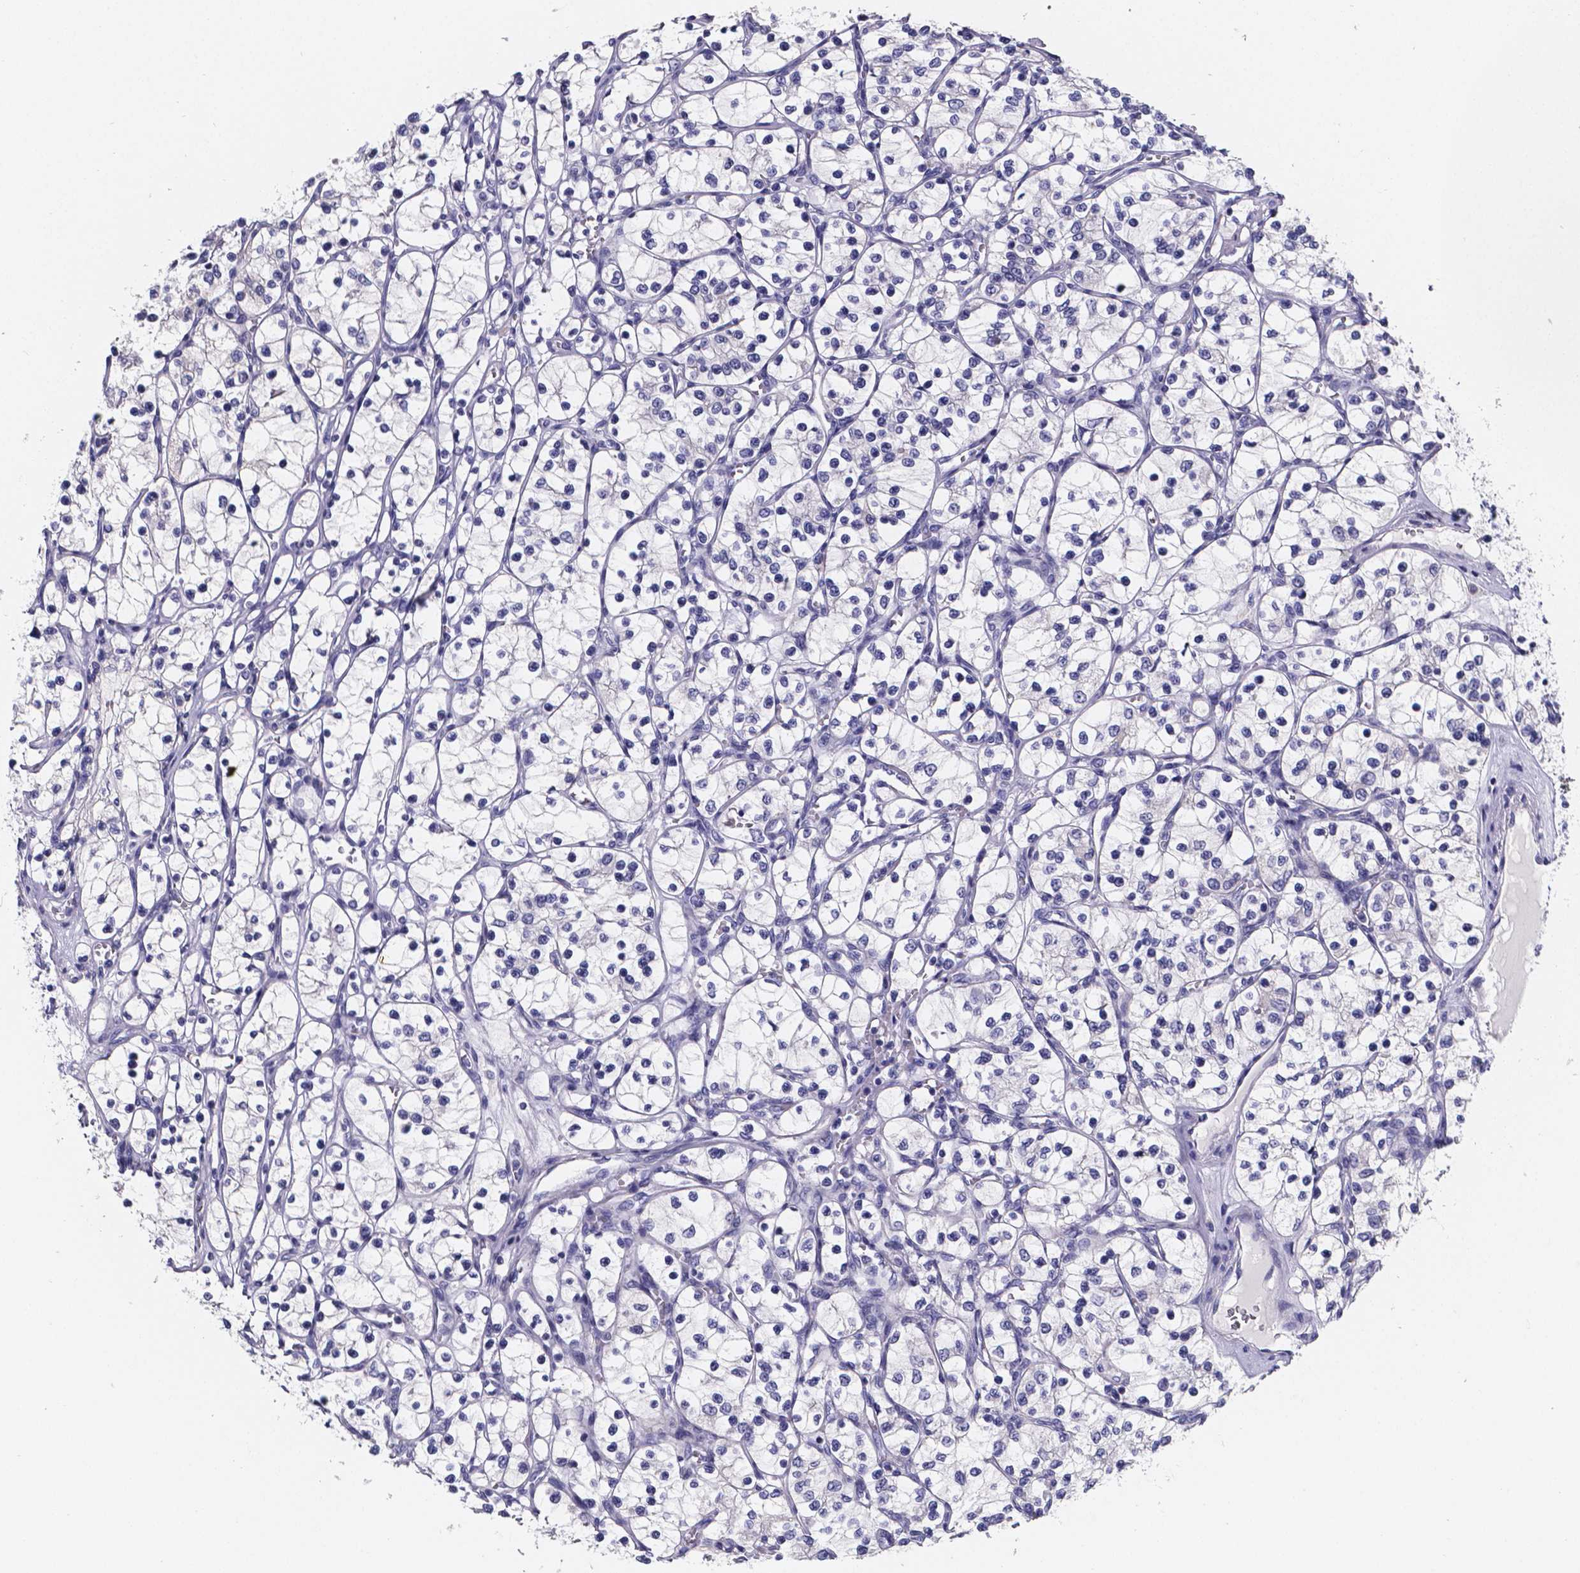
{"staining": {"intensity": "negative", "quantity": "none", "location": "none"}, "tissue": "renal cancer", "cell_type": "Tumor cells", "image_type": "cancer", "snomed": [{"axis": "morphology", "description": "Adenocarcinoma, NOS"}, {"axis": "topography", "description": "Kidney"}], "caption": "High power microscopy micrograph of an IHC histopathology image of renal cancer, revealing no significant positivity in tumor cells.", "gene": "PAH", "patient": {"sex": "female", "age": 69}}